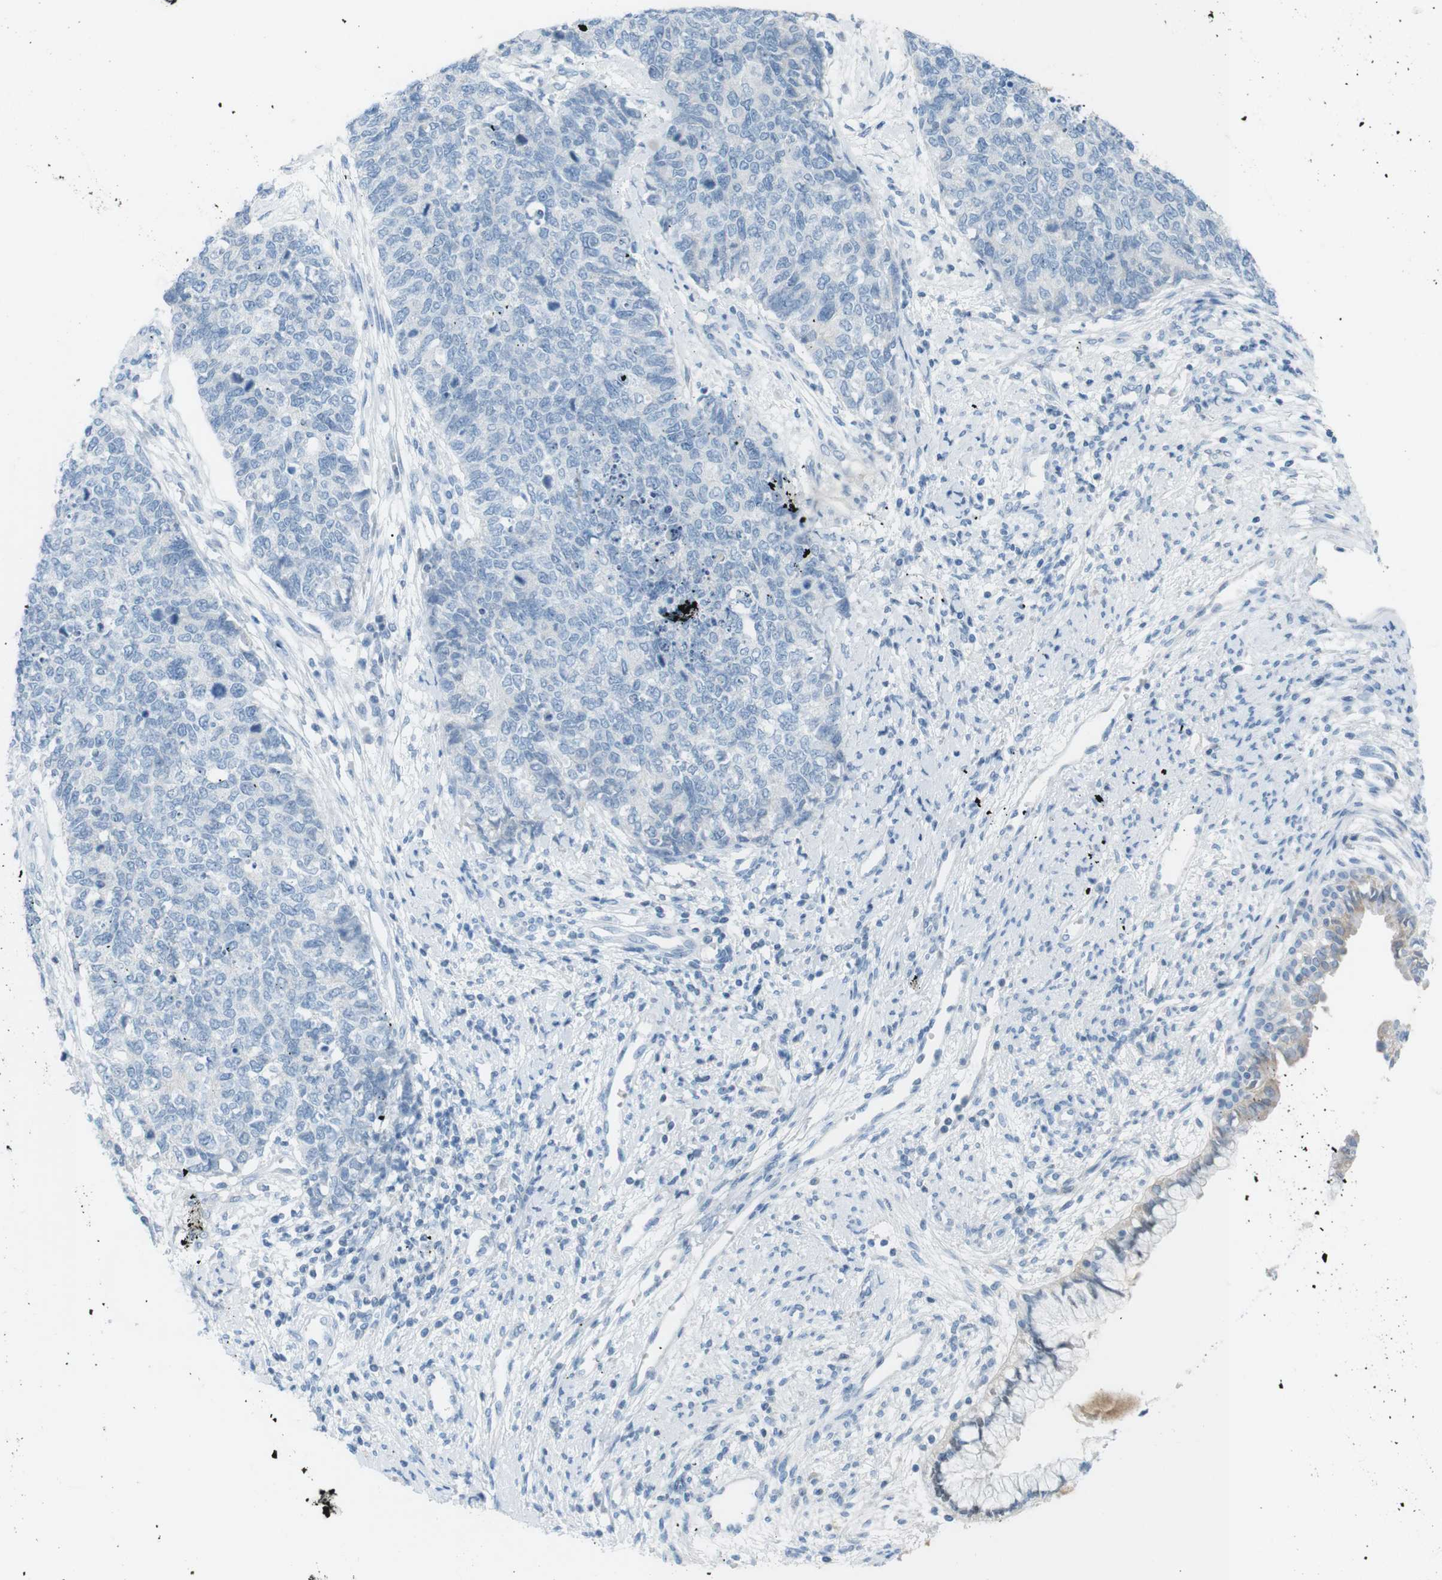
{"staining": {"intensity": "negative", "quantity": "none", "location": "none"}, "tissue": "cervical cancer", "cell_type": "Tumor cells", "image_type": "cancer", "snomed": [{"axis": "morphology", "description": "Squamous cell carcinoma, NOS"}, {"axis": "topography", "description": "Cervix"}], "caption": "Tumor cells show no significant staining in cervical cancer (squamous cell carcinoma).", "gene": "AZGP1", "patient": {"sex": "female", "age": 63}}